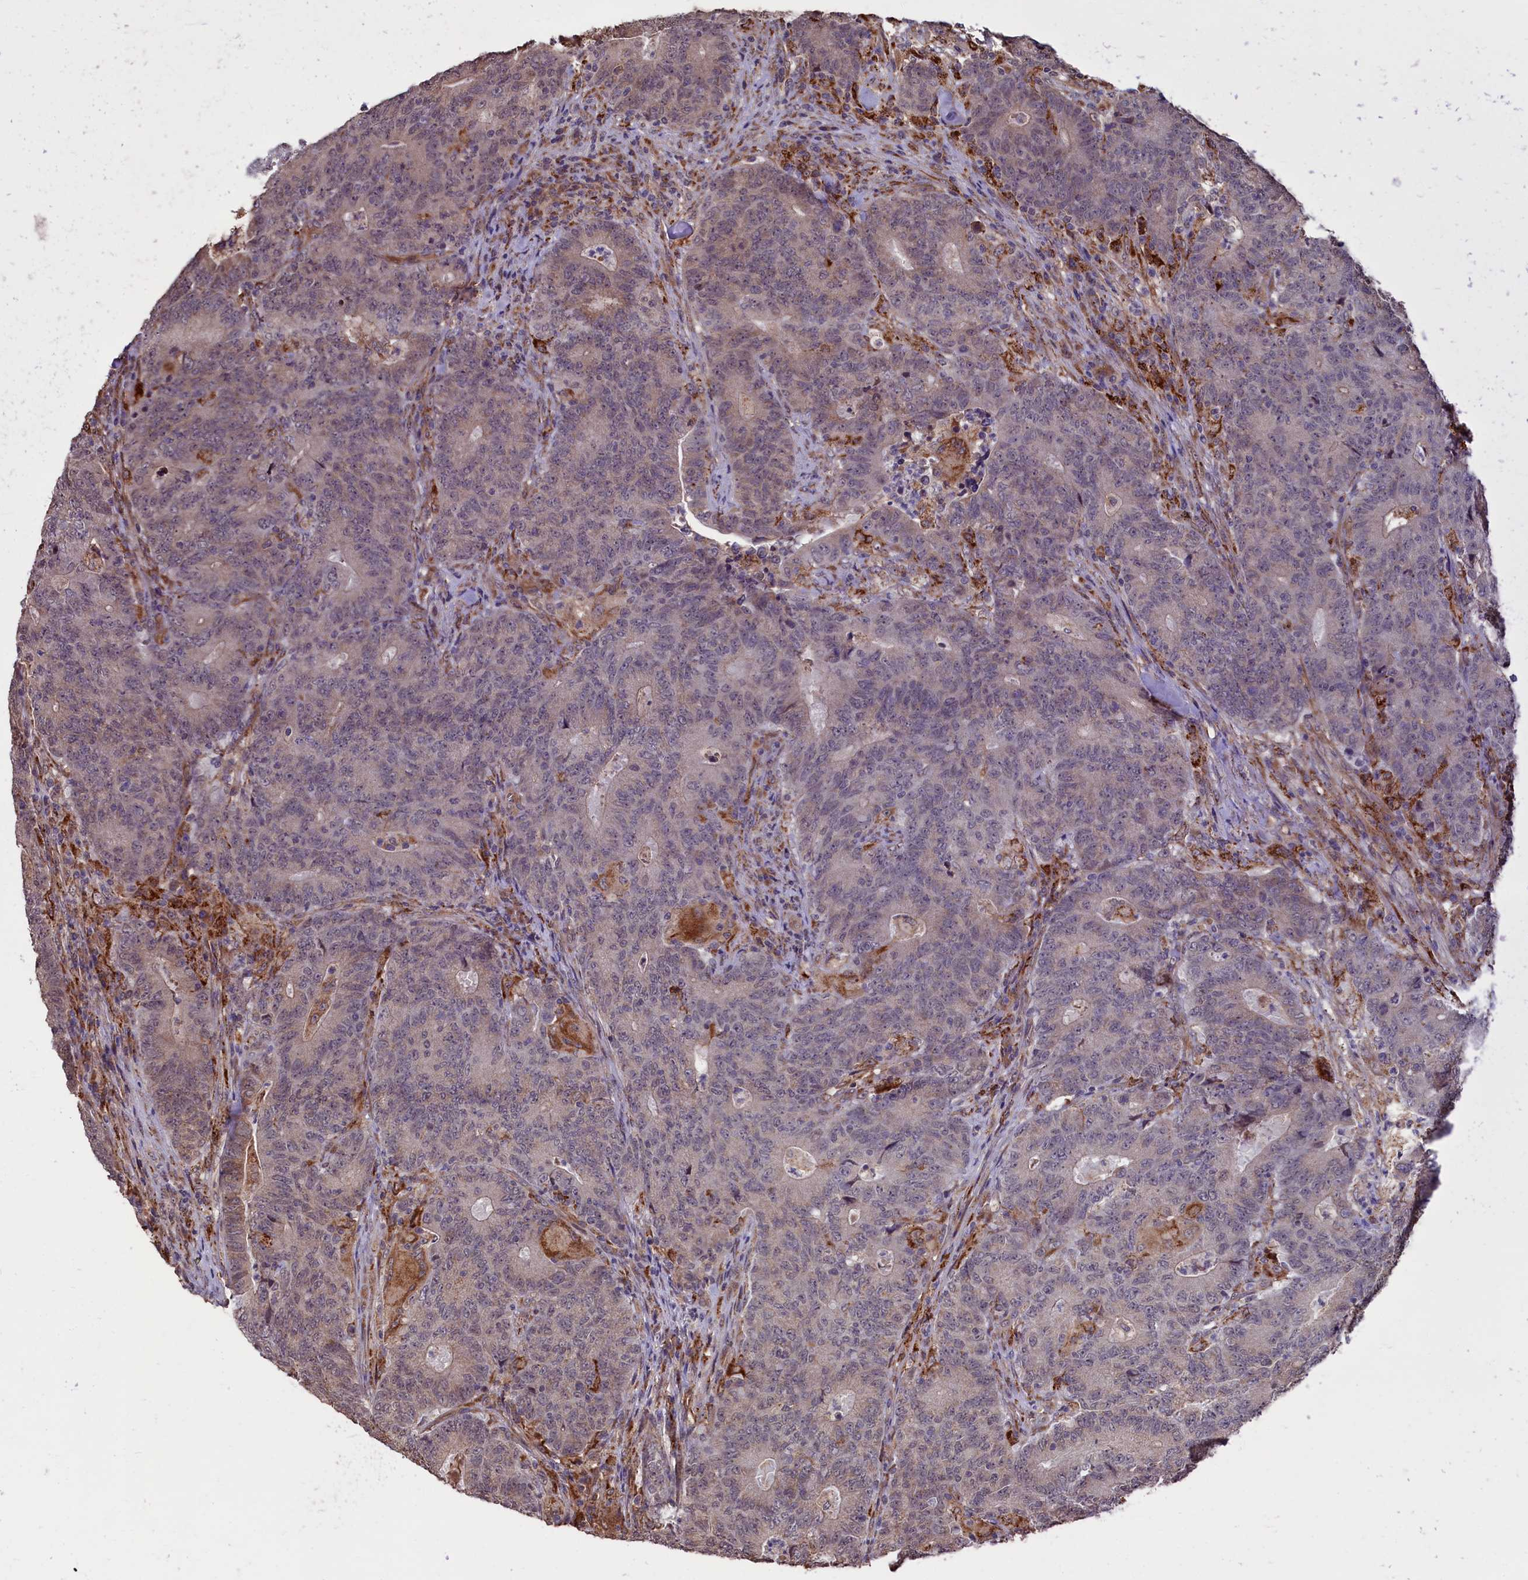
{"staining": {"intensity": "weak", "quantity": "<25%", "location": "cytoplasmic/membranous"}, "tissue": "colorectal cancer", "cell_type": "Tumor cells", "image_type": "cancer", "snomed": [{"axis": "morphology", "description": "Adenocarcinoma, NOS"}, {"axis": "topography", "description": "Colon"}], "caption": "Immunohistochemical staining of colorectal adenocarcinoma displays no significant expression in tumor cells. (Brightfield microscopy of DAB (3,3'-diaminobenzidine) IHC at high magnification).", "gene": "SLC12A4", "patient": {"sex": "female", "age": 75}}